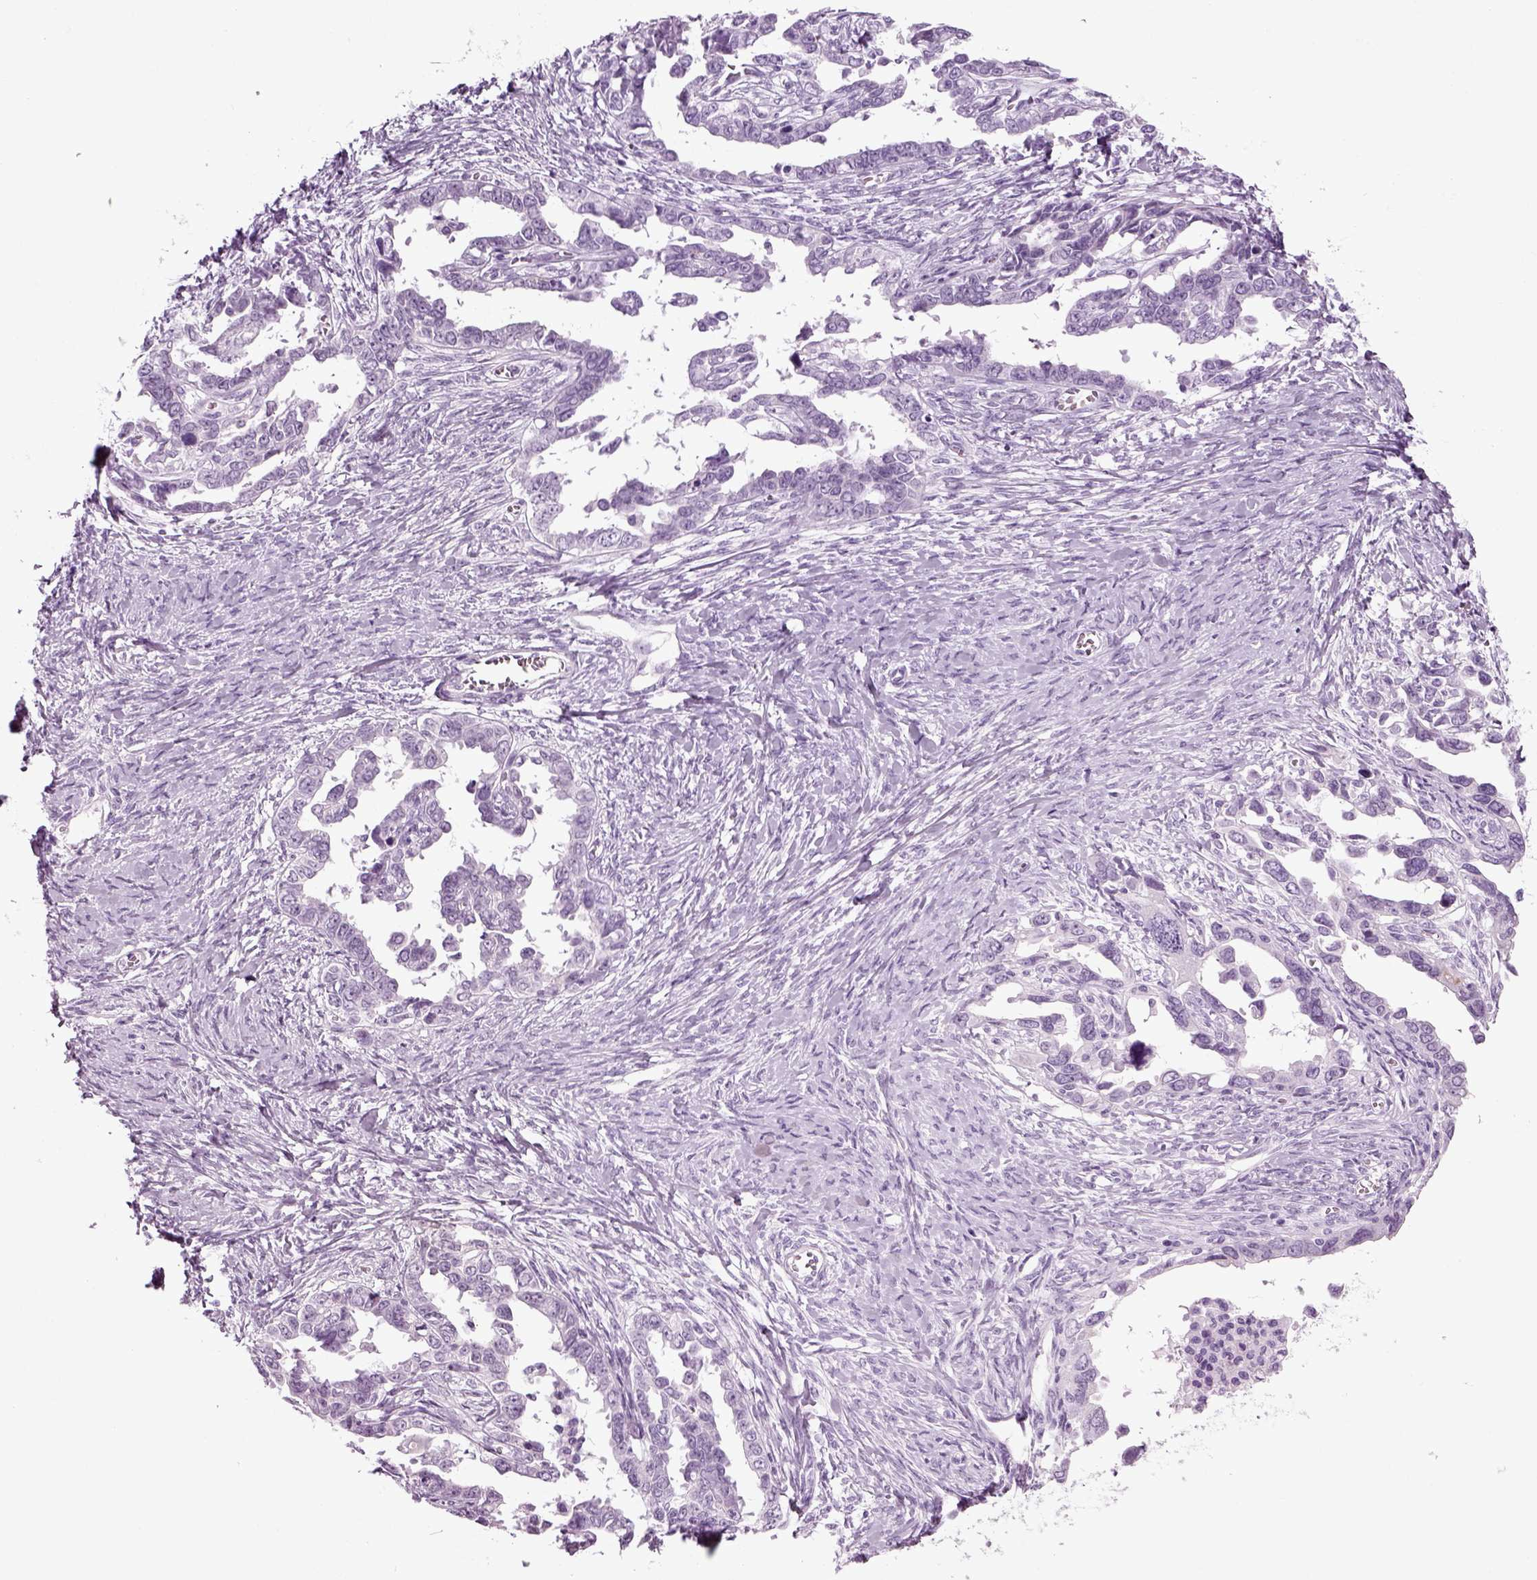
{"staining": {"intensity": "negative", "quantity": "none", "location": "none"}, "tissue": "ovarian cancer", "cell_type": "Tumor cells", "image_type": "cancer", "snomed": [{"axis": "morphology", "description": "Cystadenocarcinoma, serous, NOS"}, {"axis": "topography", "description": "Ovary"}], "caption": "Immunohistochemical staining of human ovarian cancer (serous cystadenocarcinoma) shows no significant expression in tumor cells.", "gene": "PRLH", "patient": {"sex": "female", "age": 69}}